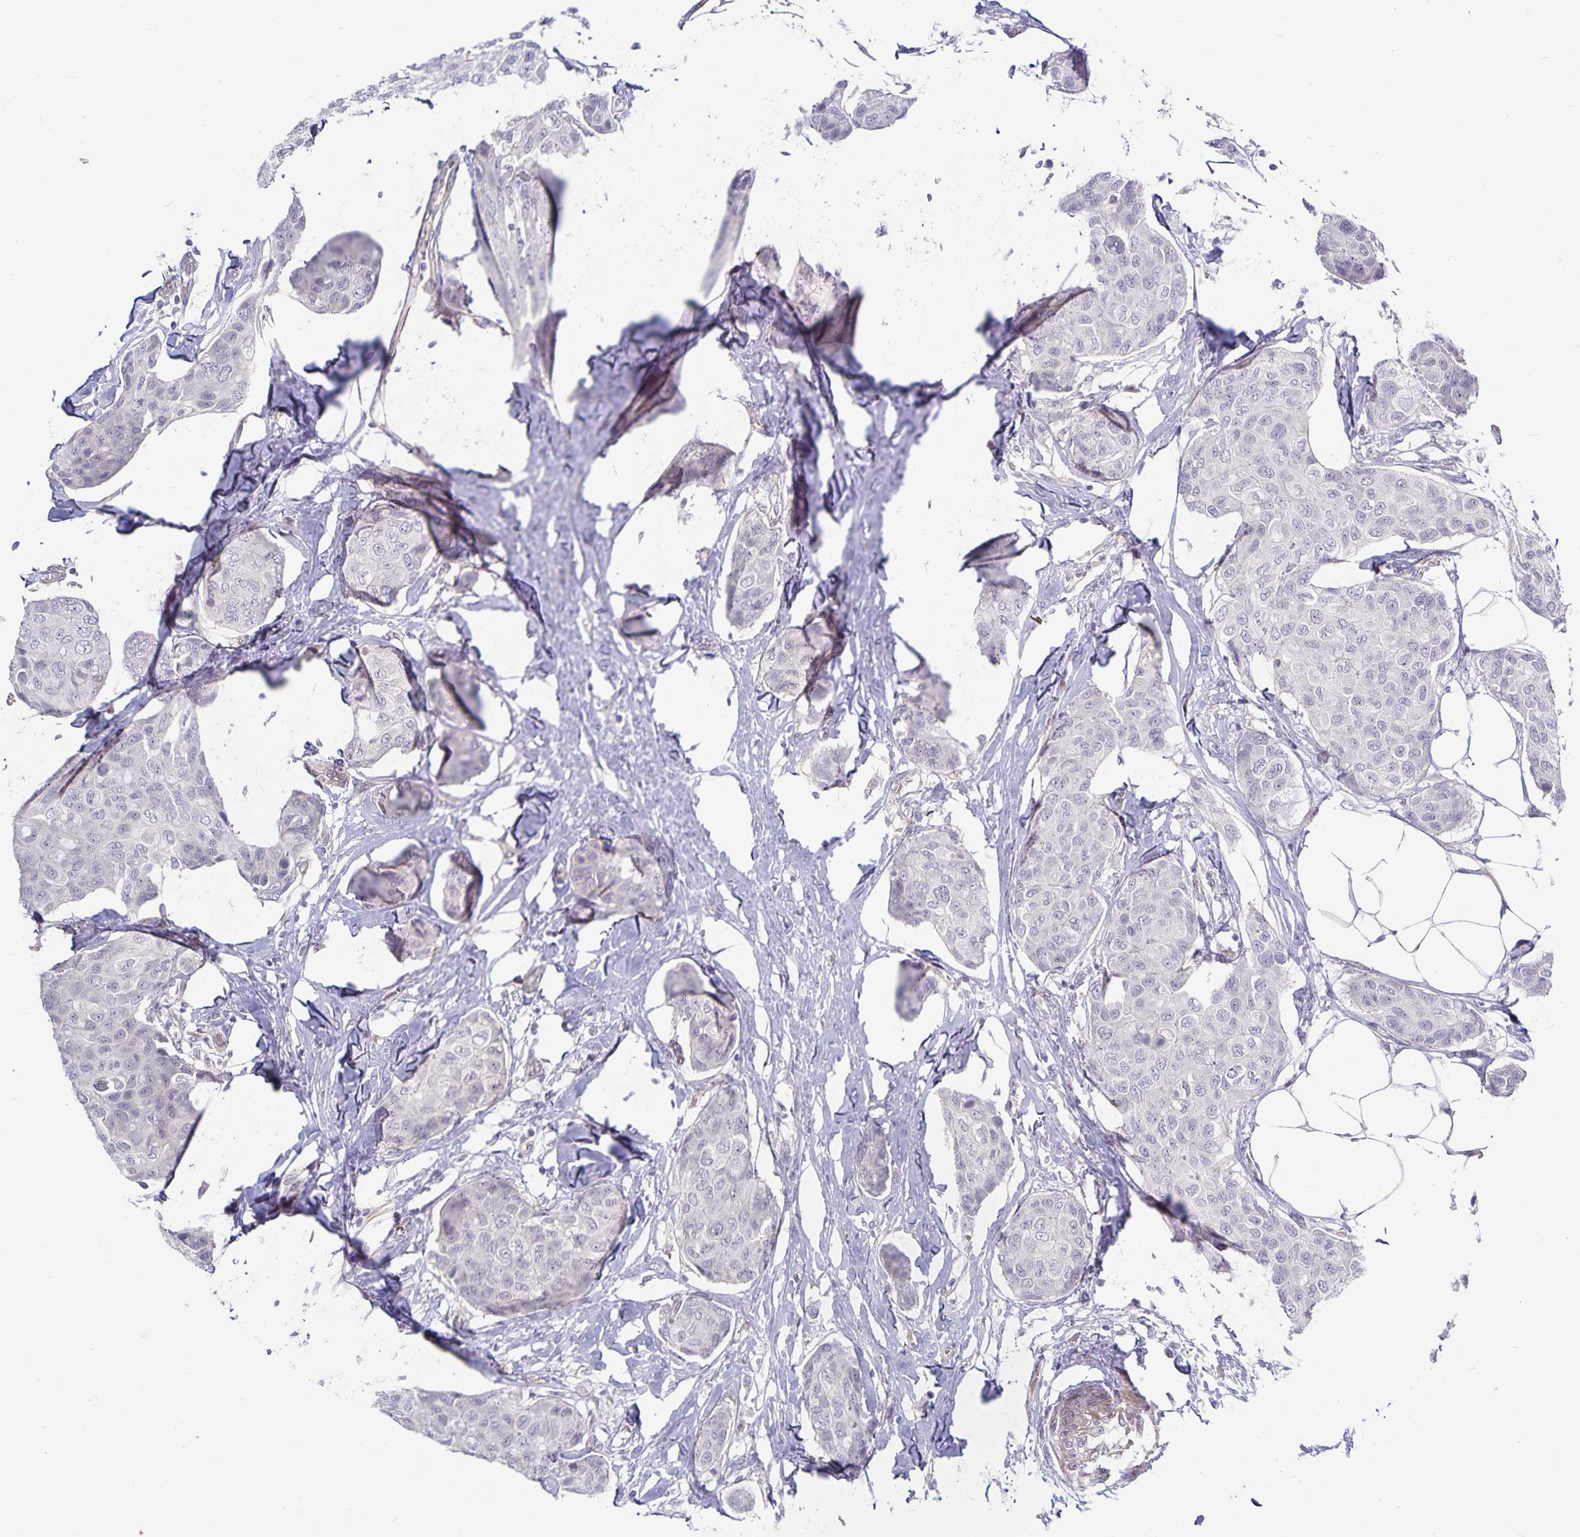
{"staining": {"intensity": "negative", "quantity": "none", "location": "none"}, "tissue": "breast cancer", "cell_type": "Tumor cells", "image_type": "cancer", "snomed": [{"axis": "morphology", "description": "Duct carcinoma"}, {"axis": "topography", "description": "Breast"}], "caption": "IHC micrograph of neoplastic tissue: intraductal carcinoma (breast) stained with DAB displays no significant protein positivity in tumor cells.", "gene": "CDKN2B", "patient": {"sex": "female", "age": 80}}